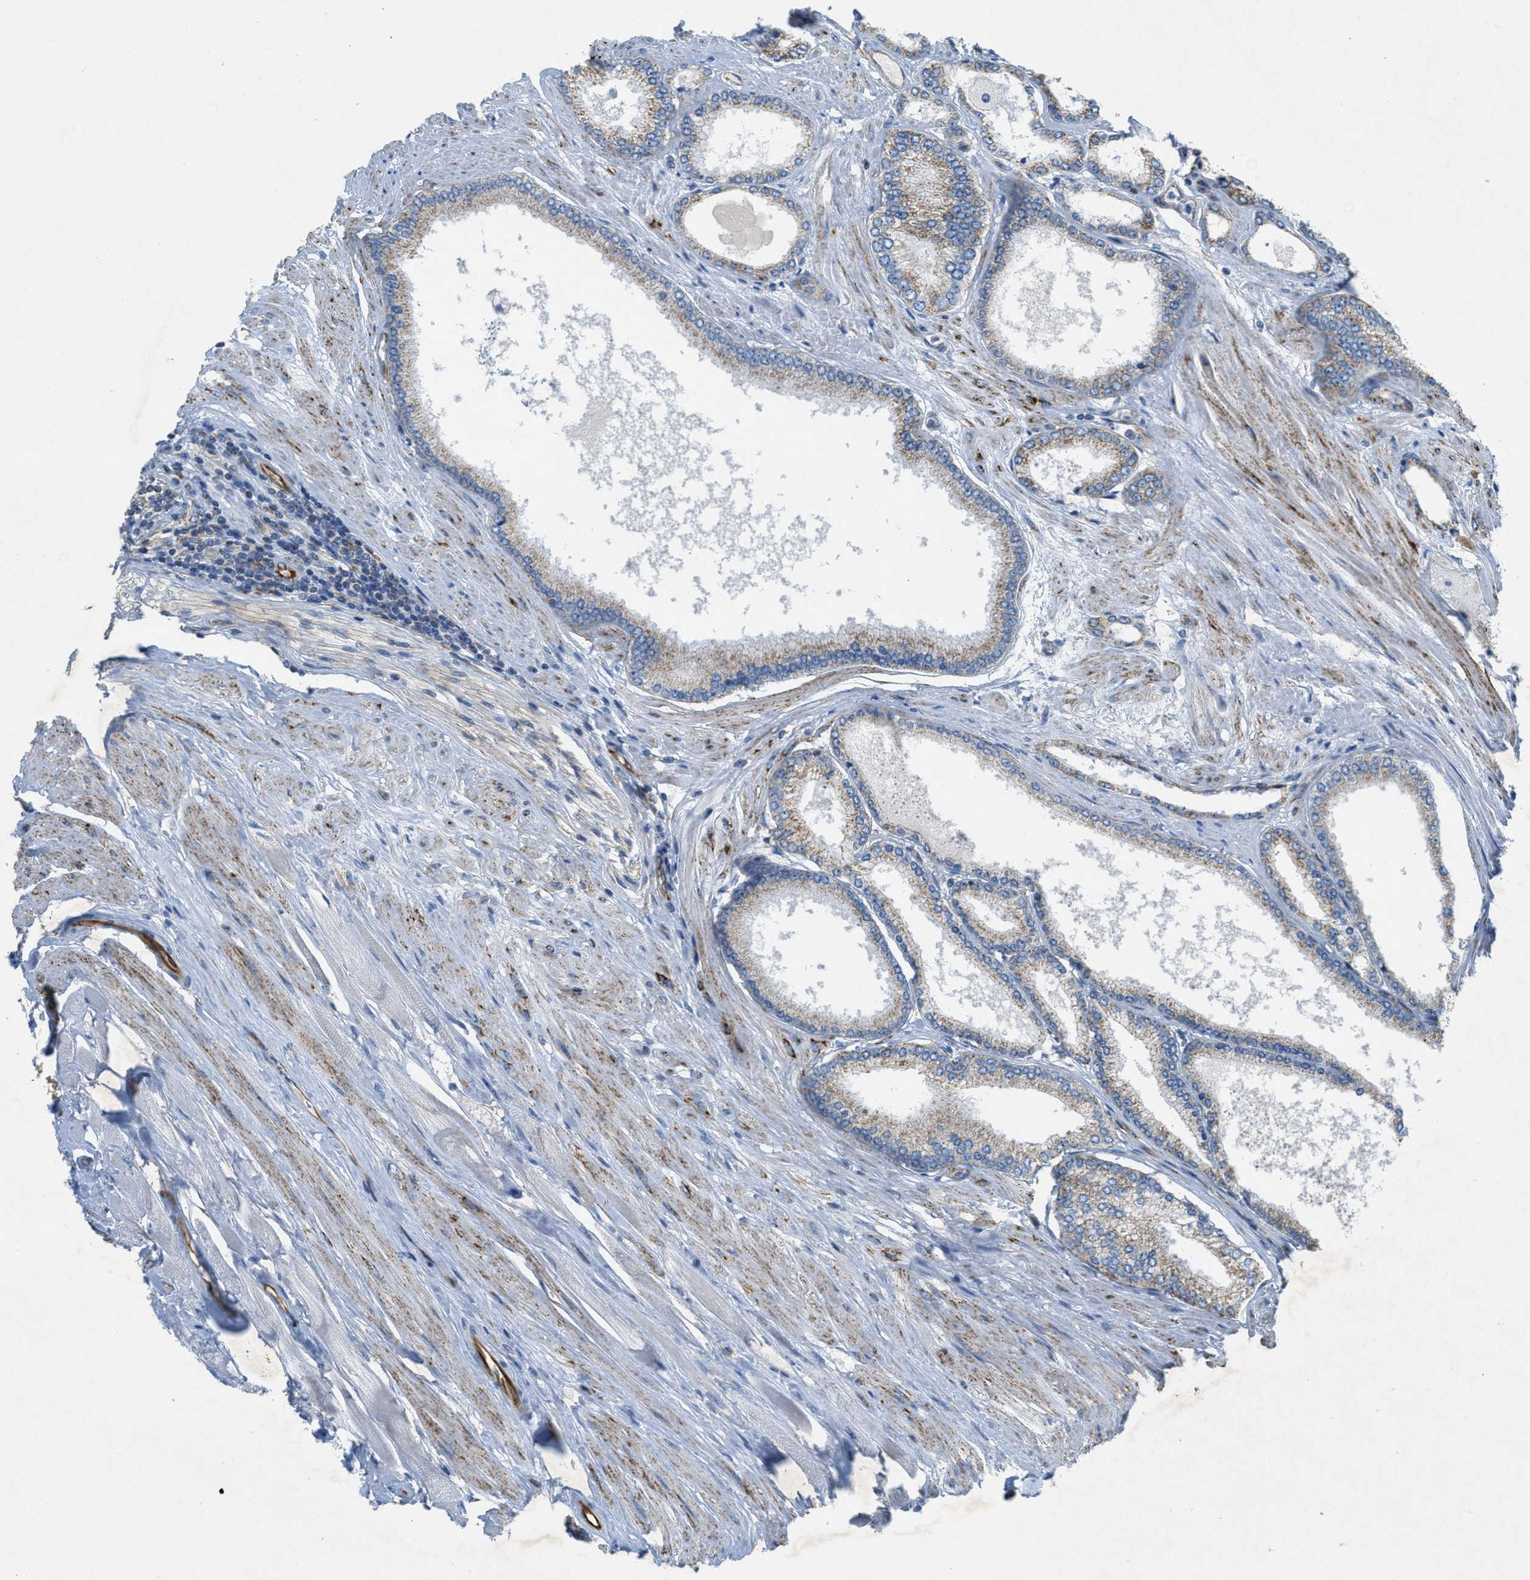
{"staining": {"intensity": "moderate", "quantity": ">75%", "location": "cytoplasmic/membranous"}, "tissue": "prostate cancer", "cell_type": "Tumor cells", "image_type": "cancer", "snomed": [{"axis": "morphology", "description": "Adenocarcinoma, High grade"}, {"axis": "topography", "description": "Prostate"}], "caption": "Protein expression analysis of human prostate cancer reveals moderate cytoplasmic/membranous expression in about >75% of tumor cells.", "gene": "BTN3A1", "patient": {"sex": "male", "age": 61}}